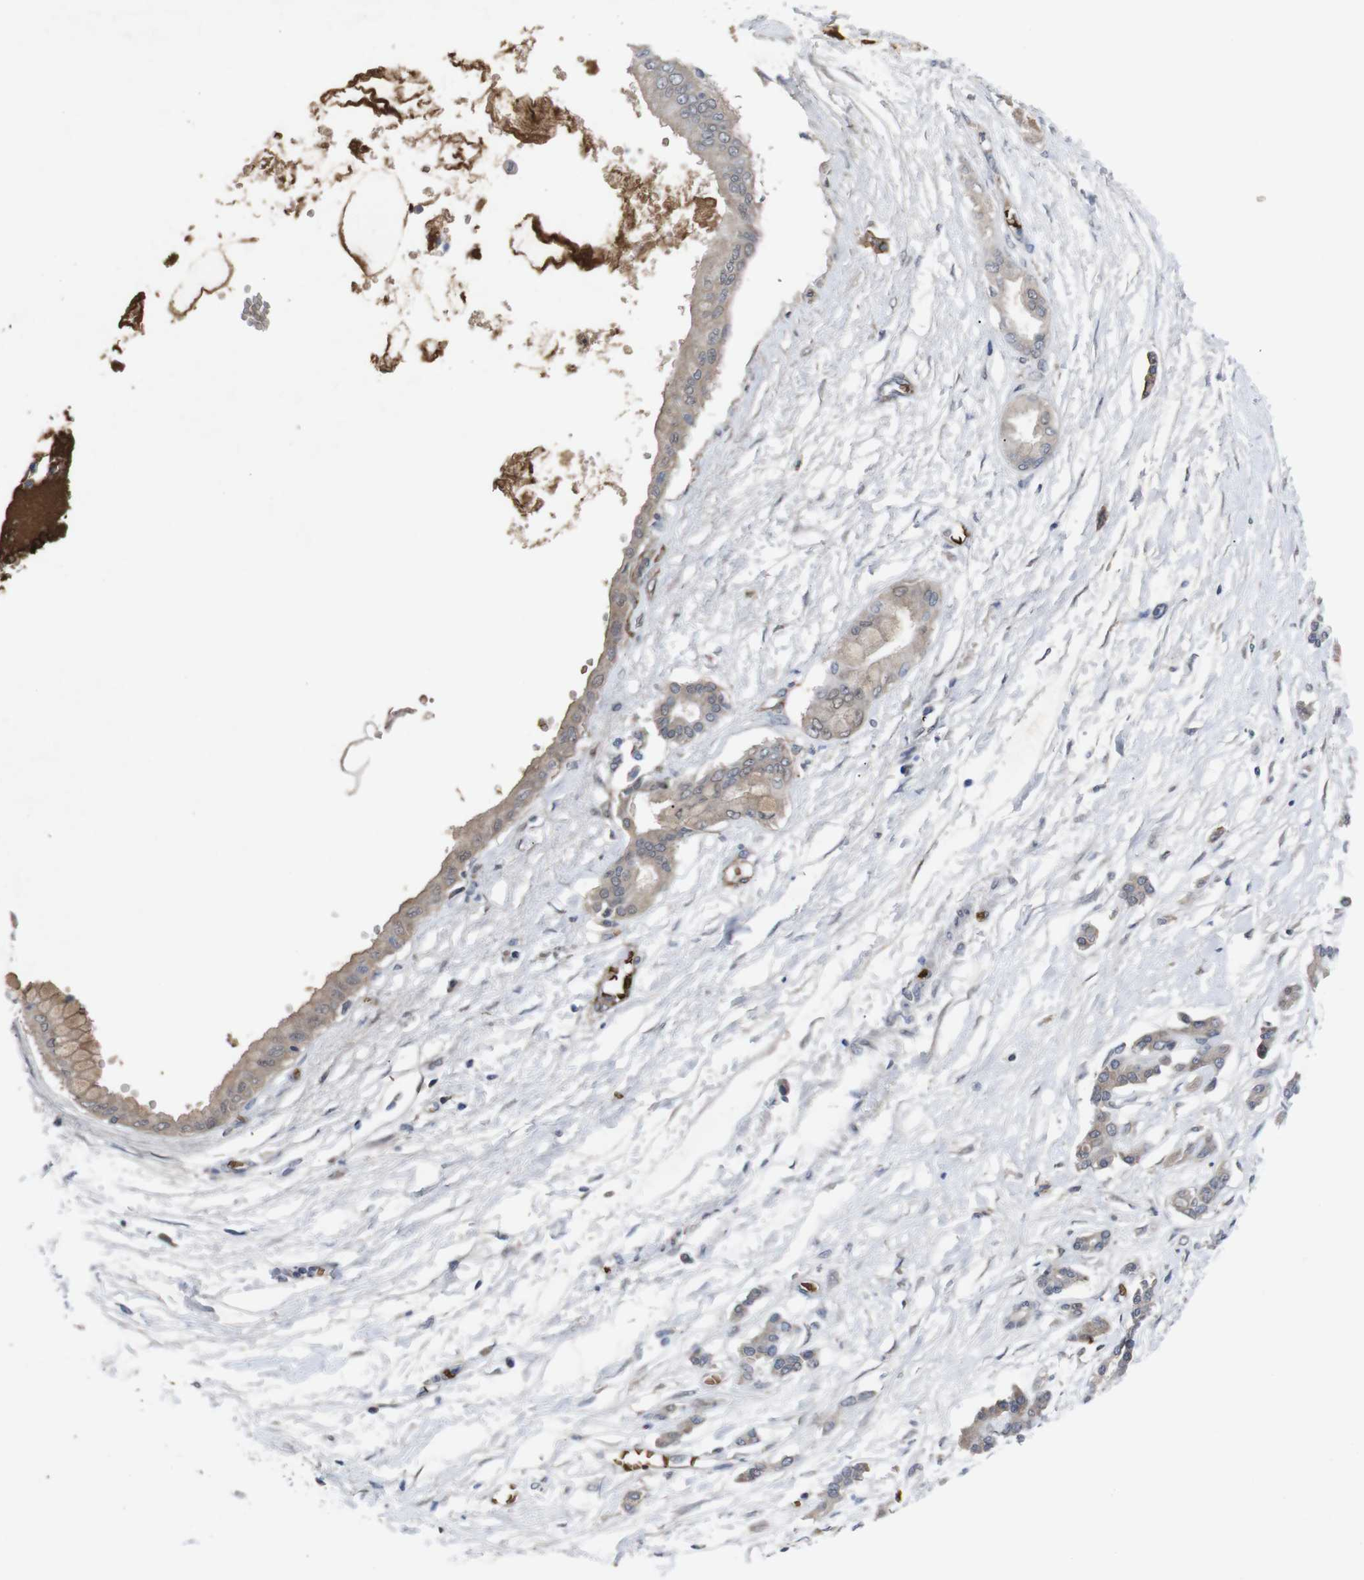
{"staining": {"intensity": "weak", "quantity": ">75%", "location": "cytoplasmic/membranous"}, "tissue": "pancreatic cancer", "cell_type": "Tumor cells", "image_type": "cancer", "snomed": [{"axis": "morphology", "description": "Adenocarcinoma, NOS"}, {"axis": "topography", "description": "Pancreas"}], "caption": "Tumor cells exhibit weak cytoplasmic/membranous positivity in about >75% of cells in adenocarcinoma (pancreatic).", "gene": "SPTB", "patient": {"sex": "male", "age": 56}}